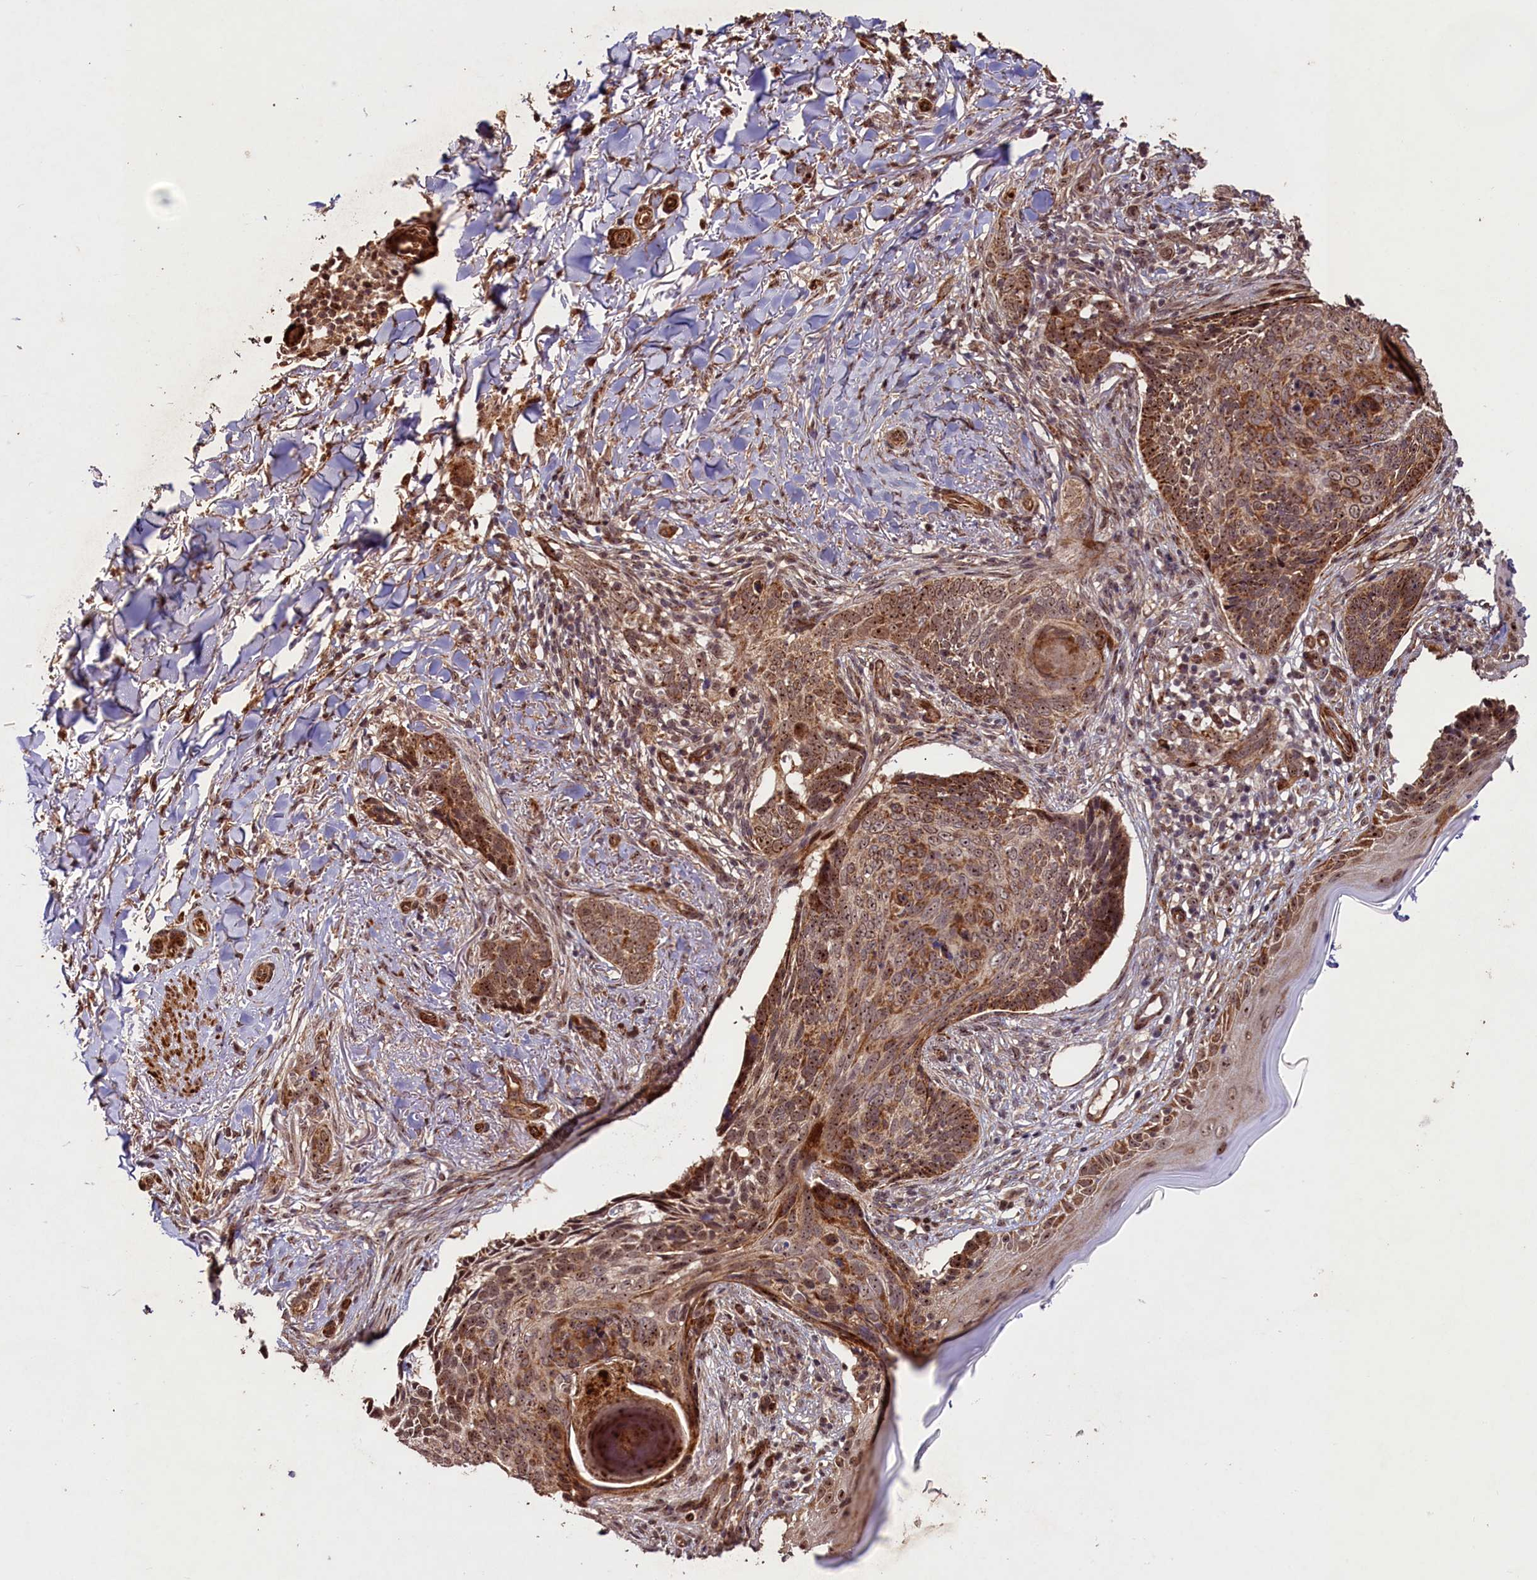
{"staining": {"intensity": "moderate", "quantity": ">75%", "location": "cytoplasmic/membranous,nuclear"}, "tissue": "skin cancer", "cell_type": "Tumor cells", "image_type": "cancer", "snomed": [{"axis": "morphology", "description": "Normal tissue, NOS"}, {"axis": "morphology", "description": "Basal cell carcinoma"}, {"axis": "topography", "description": "Skin"}], "caption": "A medium amount of moderate cytoplasmic/membranous and nuclear expression is present in approximately >75% of tumor cells in skin cancer (basal cell carcinoma) tissue.", "gene": "SHPRH", "patient": {"sex": "female", "age": 67}}